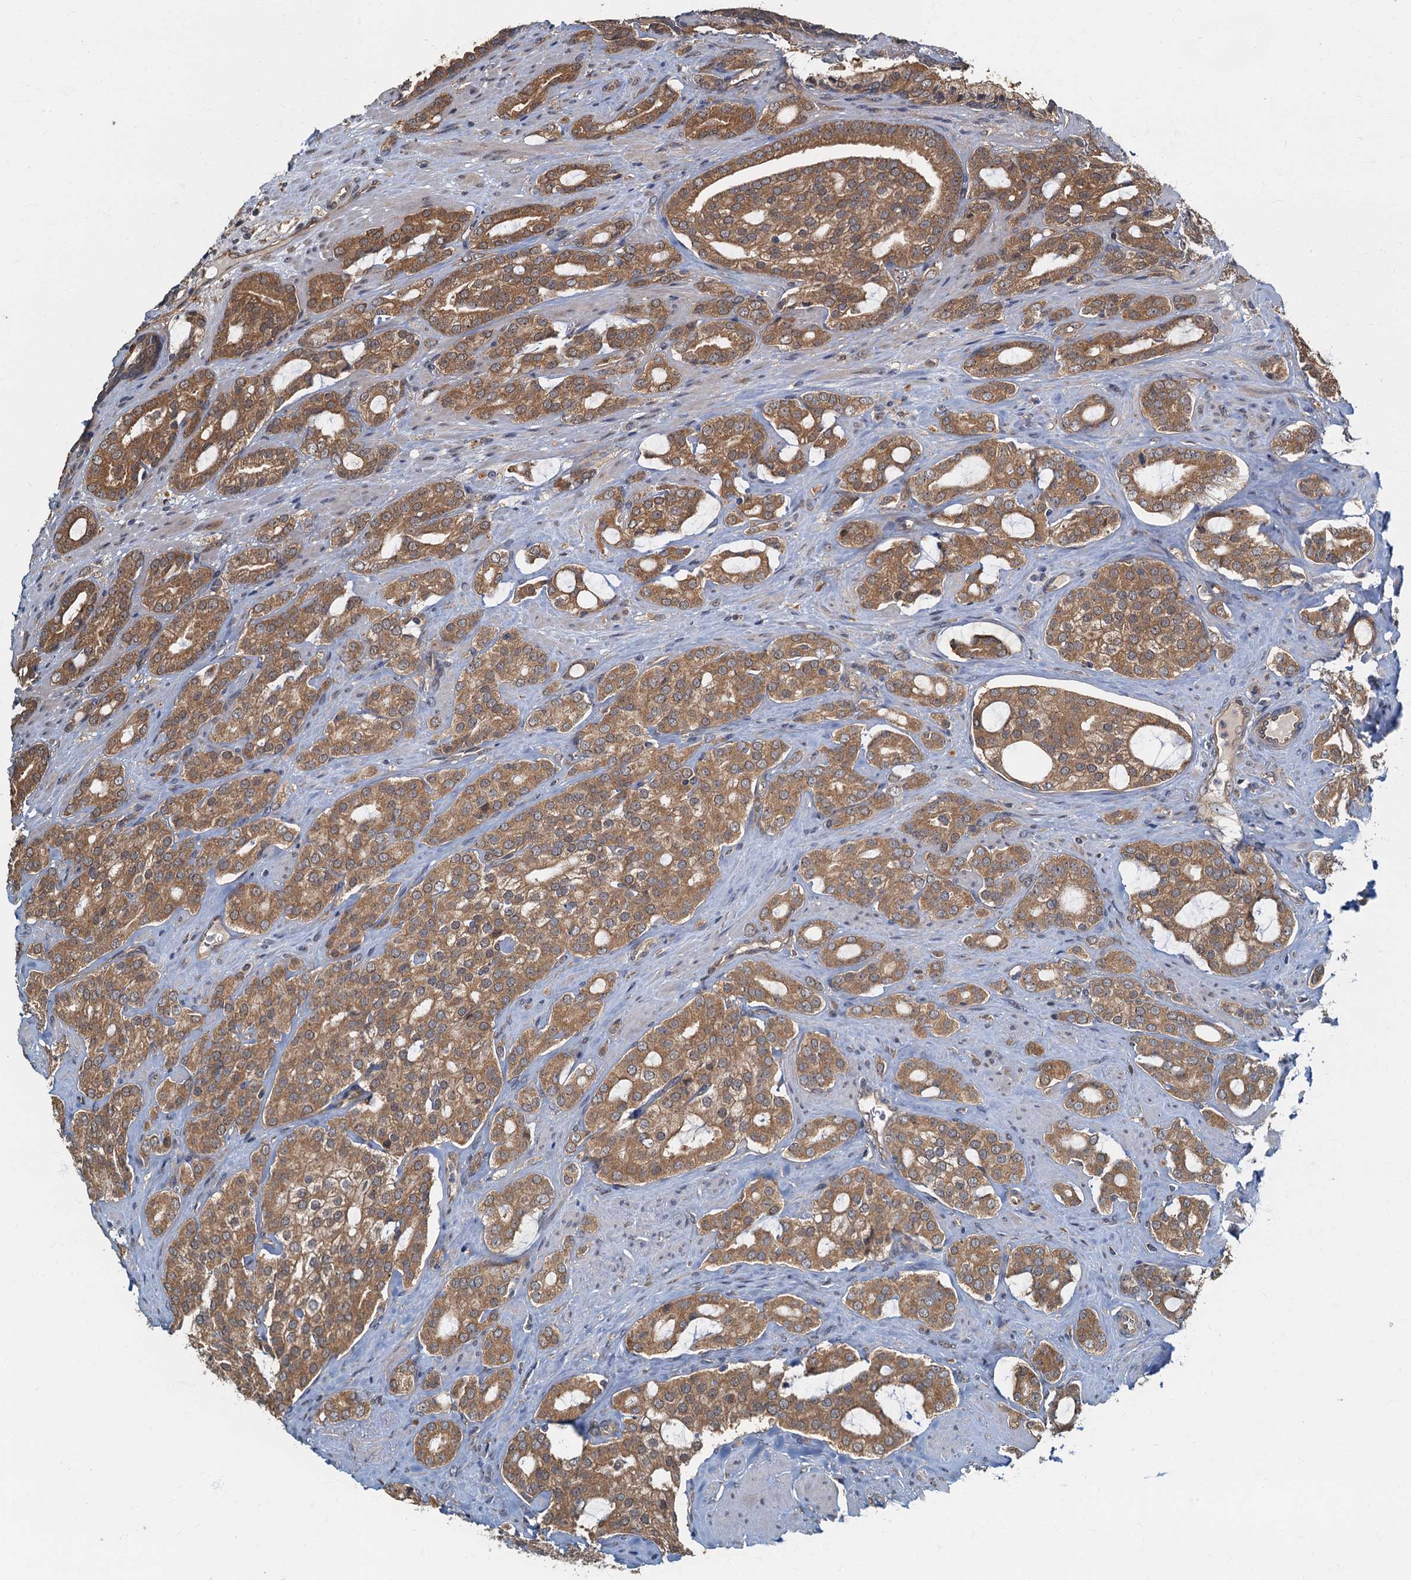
{"staining": {"intensity": "moderate", "quantity": ">75%", "location": "cytoplasmic/membranous"}, "tissue": "prostate cancer", "cell_type": "Tumor cells", "image_type": "cancer", "snomed": [{"axis": "morphology", "description": "Adenocarcinoma, High grade"}, {"axis": "topography", "description": "Prostate"}], "caption": "DAB immunohistochemical staining of human prostate high-grade adenocarcinoma displays moderate cytoplasmic/membranous protein expression in about >75% of tumor cells.", "gene": "TBCK", "patient": {"sex": "male", "age": 63}}